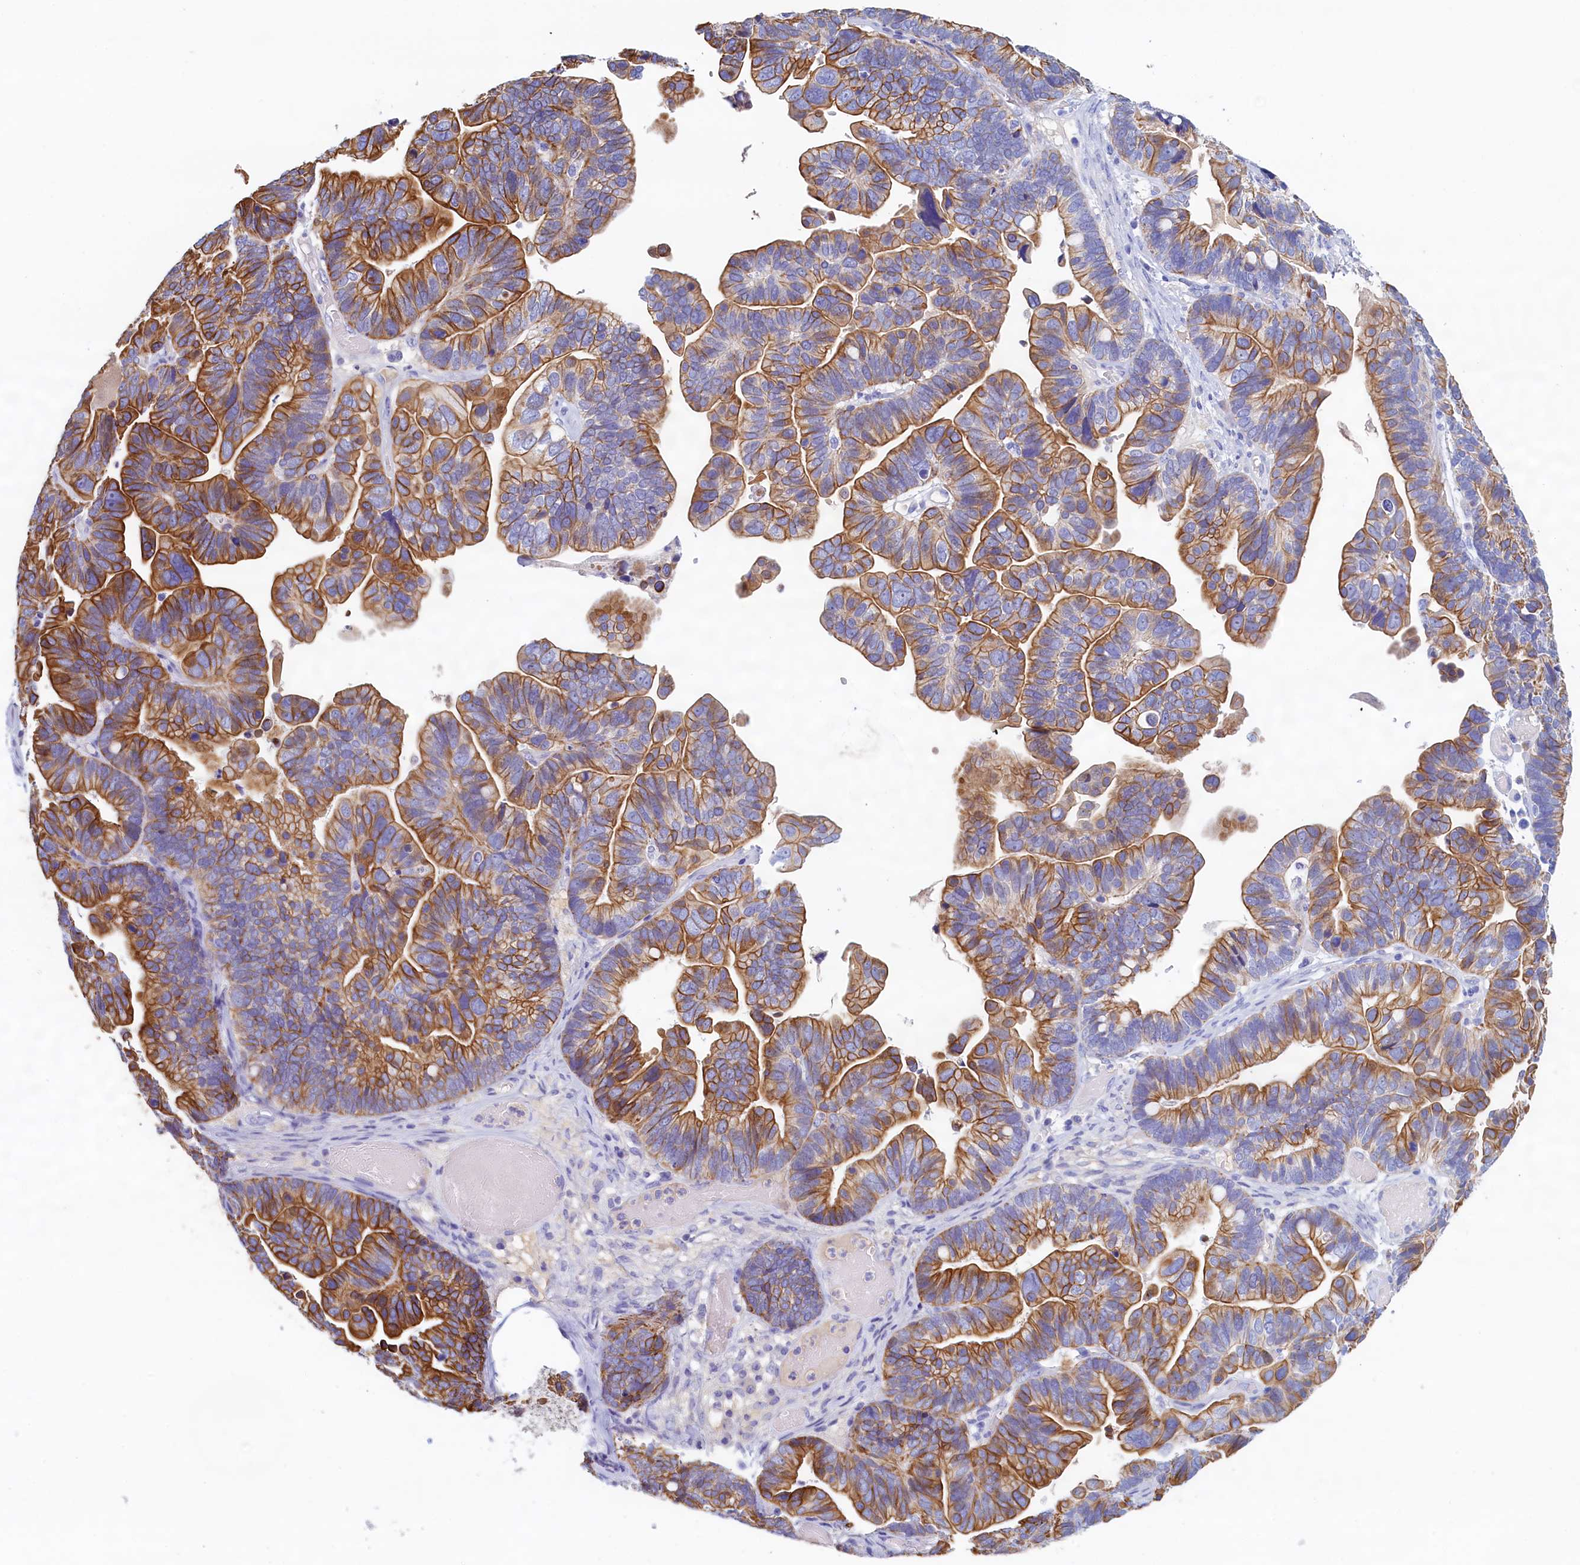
{"staining": {"intensity": "moderate", "quantity": ">75%", "location": "cytoplasmic/membranous"}, "tissue": "ovarian cancer", "cell_type": "Tumor cells", "image_type": "cancer", "snomed": [{"axis": "morphology", "description": "Cystadenocarcinoma, serous, NOS"}, {"axis": "topography", "description": "Ovary"}], "caption": "Immunohistochemistry (DAB (3,3'-diaminobenzidine)) staining of ovarian serous cystadenocarcinoma exhibits moderate cytoplasmic/membranous protein expression in about >75% of tumor cells.", "gene": "GUCA1C", "patient": {"sex": "female", "age": 56}}